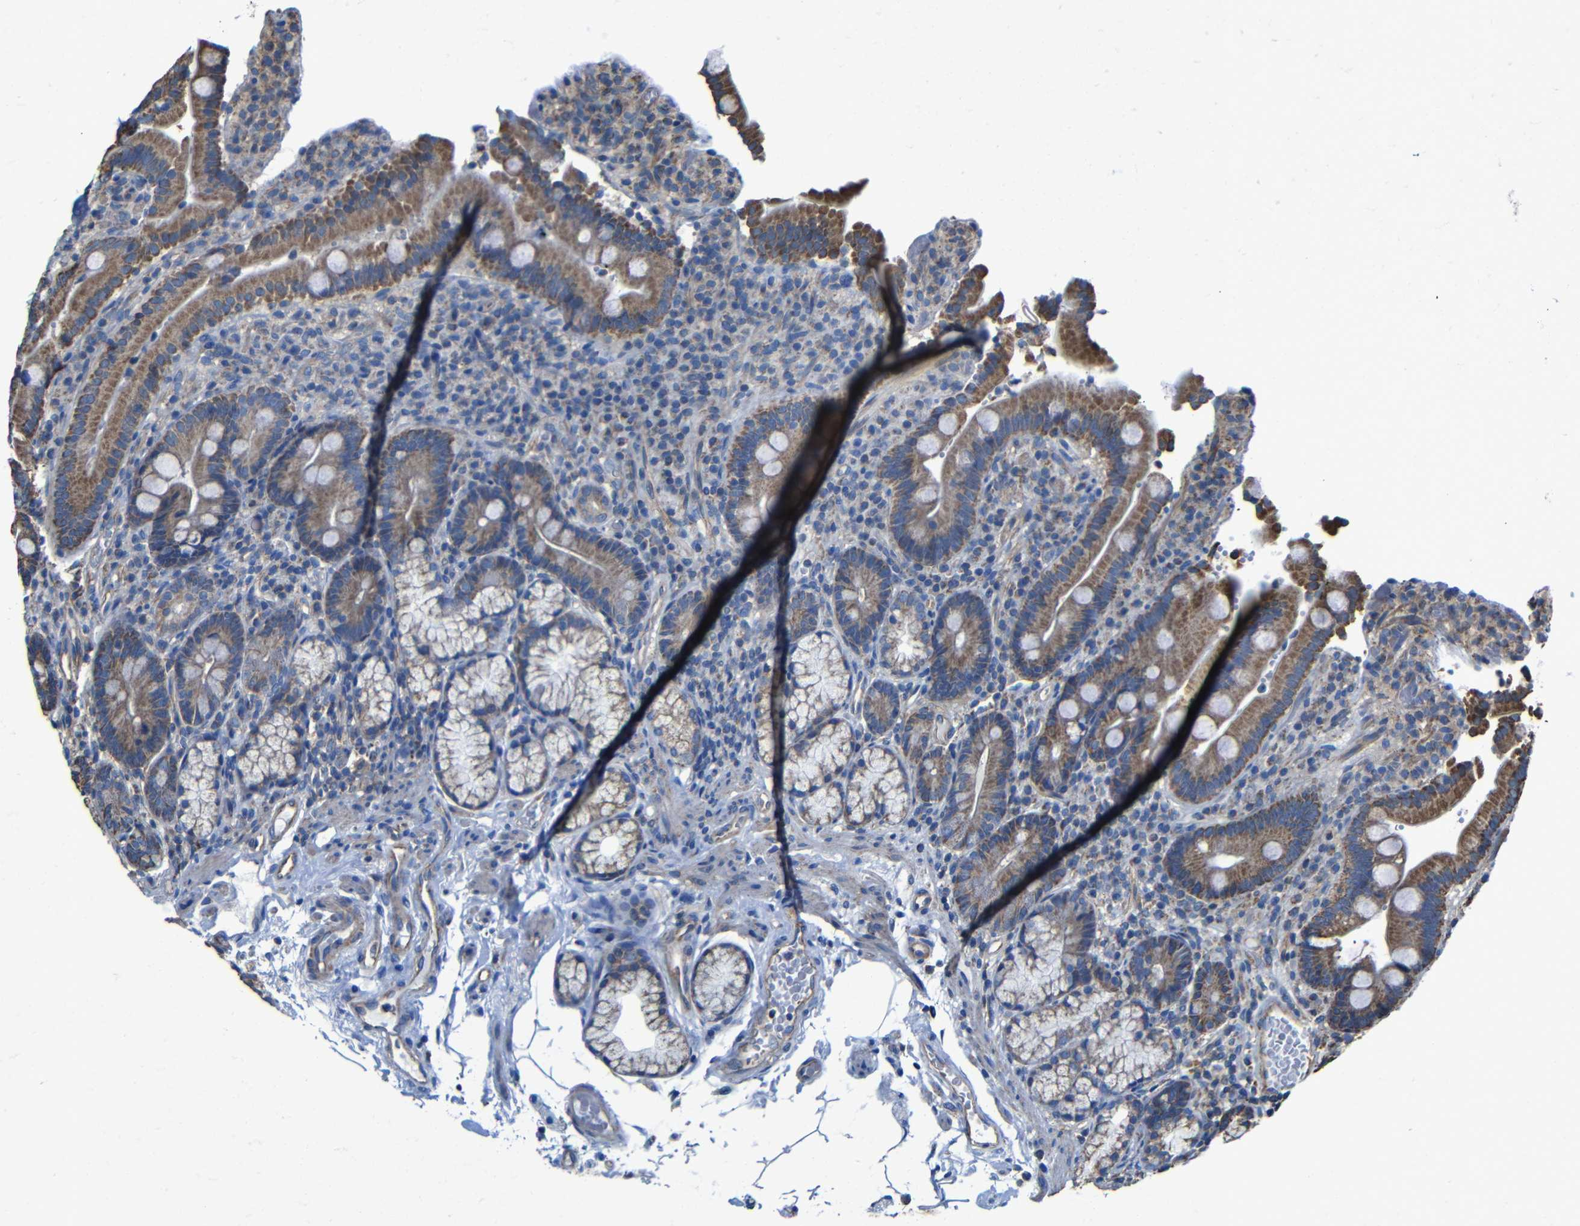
{"staining": {"intensity": "moderate", "quantity": ">75%", "location": "cytoplasmic/membranous"}, "tissue": "duodenum", "cell_type": "Glandular cells", "image_type": "normal", "snomed": [{"axis": "morphology", "description": "Normal tissue, NOS"}, {"axis": "topography", "description": "Small intestine, NOS"}], "caption": "DAB (3,3'-diaminobenzidine) immunohistochemical staining of unremarkable human duodenum shows moderate cytoplasmic/membranous protein expression in approximately >75% of glandular cells.", "gene": "INTS6L", "patient": {"sex": "female", "age": 71}}